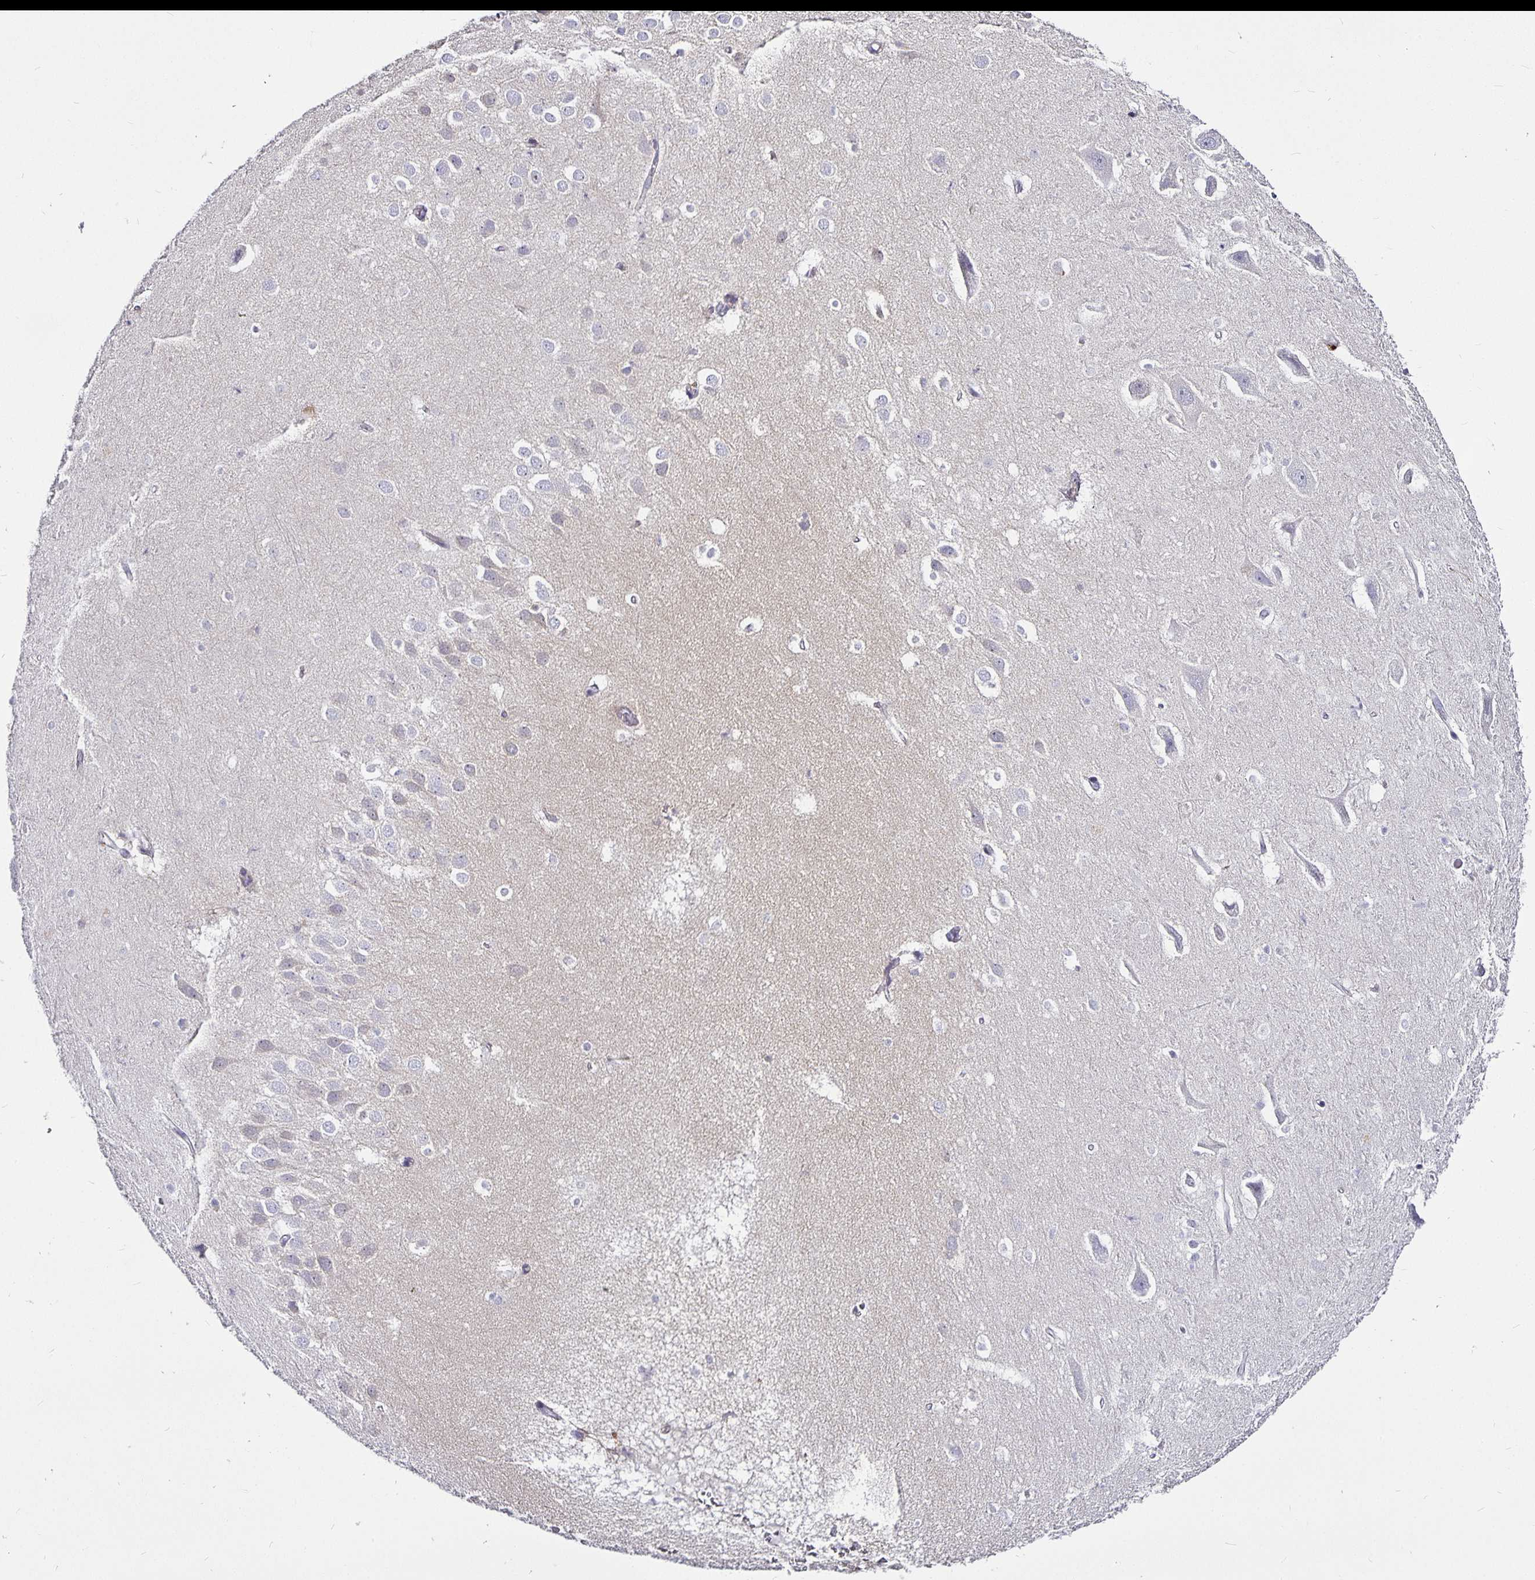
{"staining": {"intensity": "negative", "quantity": "none", "location": "none"}, "tissue": "hippocampus", "cell_type": "Glial cells", "image_type": "normal", "snomed": [{"axis": "morphology", "description": "Normal tissue, NOS"}, {"axis": "topography", "description": "Hippocampus"}], "caption": "The image displays no significant positivity in glial cells of hippocampus. (DAB immunohistochemistry, high magnification).", "gene": "CA12", "patient": {"sex": "male", "age": 26}}